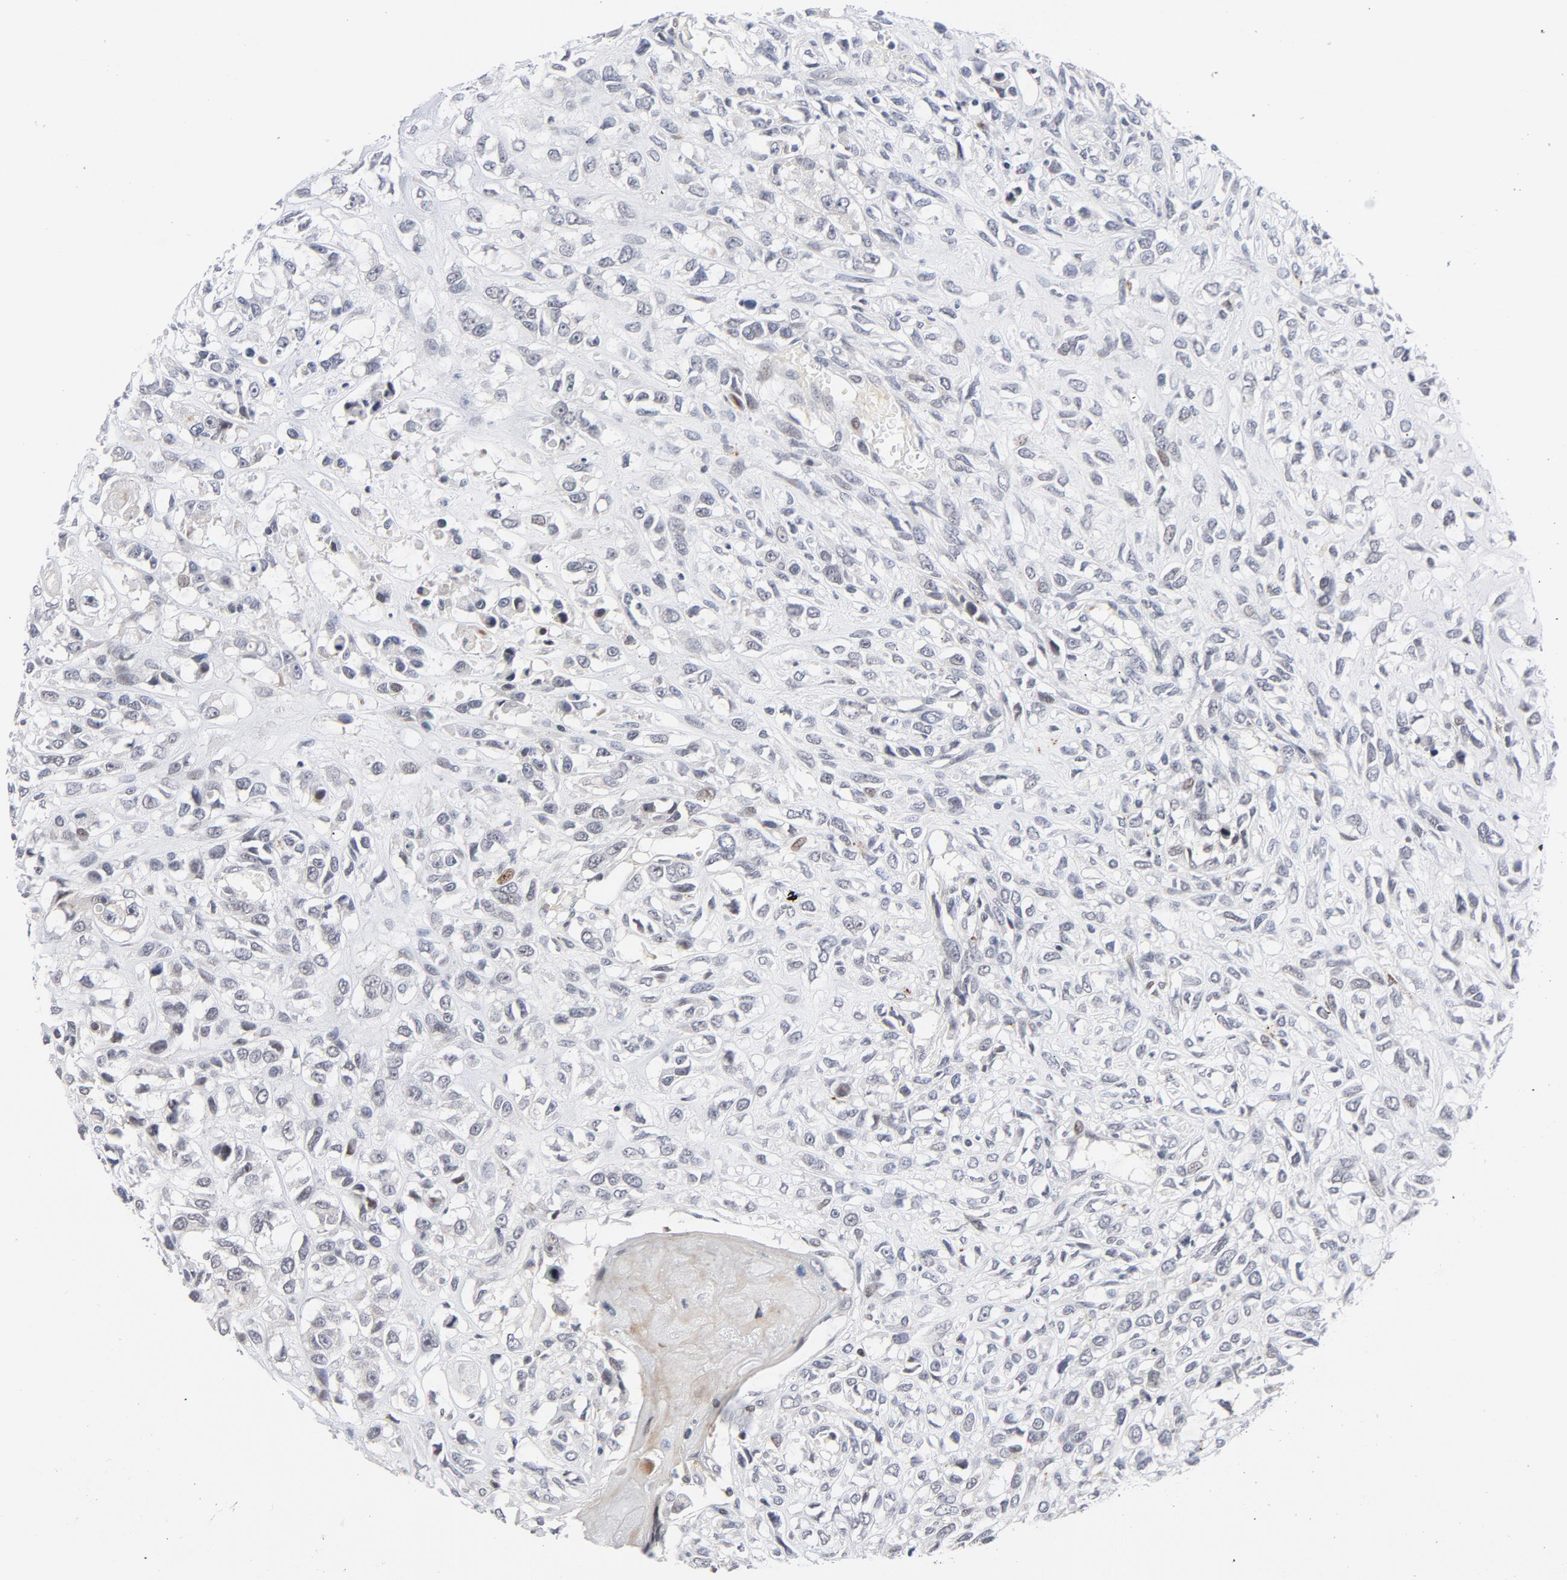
{"staining": {"intensity": "weak", "quantity": "<25%", "location": "nuclear"}, "tissue": "head and neck cancer", "cell_type": "Tumor cells", "image_type": "cancer", "snomed": [{"axis": "morphology", "description": "Necrosis, NOS"}, {"axis": "morphology", "description": "Neoplasm, malignant, NOS"}, {"axis": "topography", "description": "Salivary gland"}, {"axis": "topography", "description": "Head-Neck"}], "caption": "A high-resolution micrograph shows IHC staining of head and neck cancer (neoplasm (malignant)), which shows no significant staining in tumor cells.", "gene": "NFIC", "patient": {"sex": "male", "age": 43}}